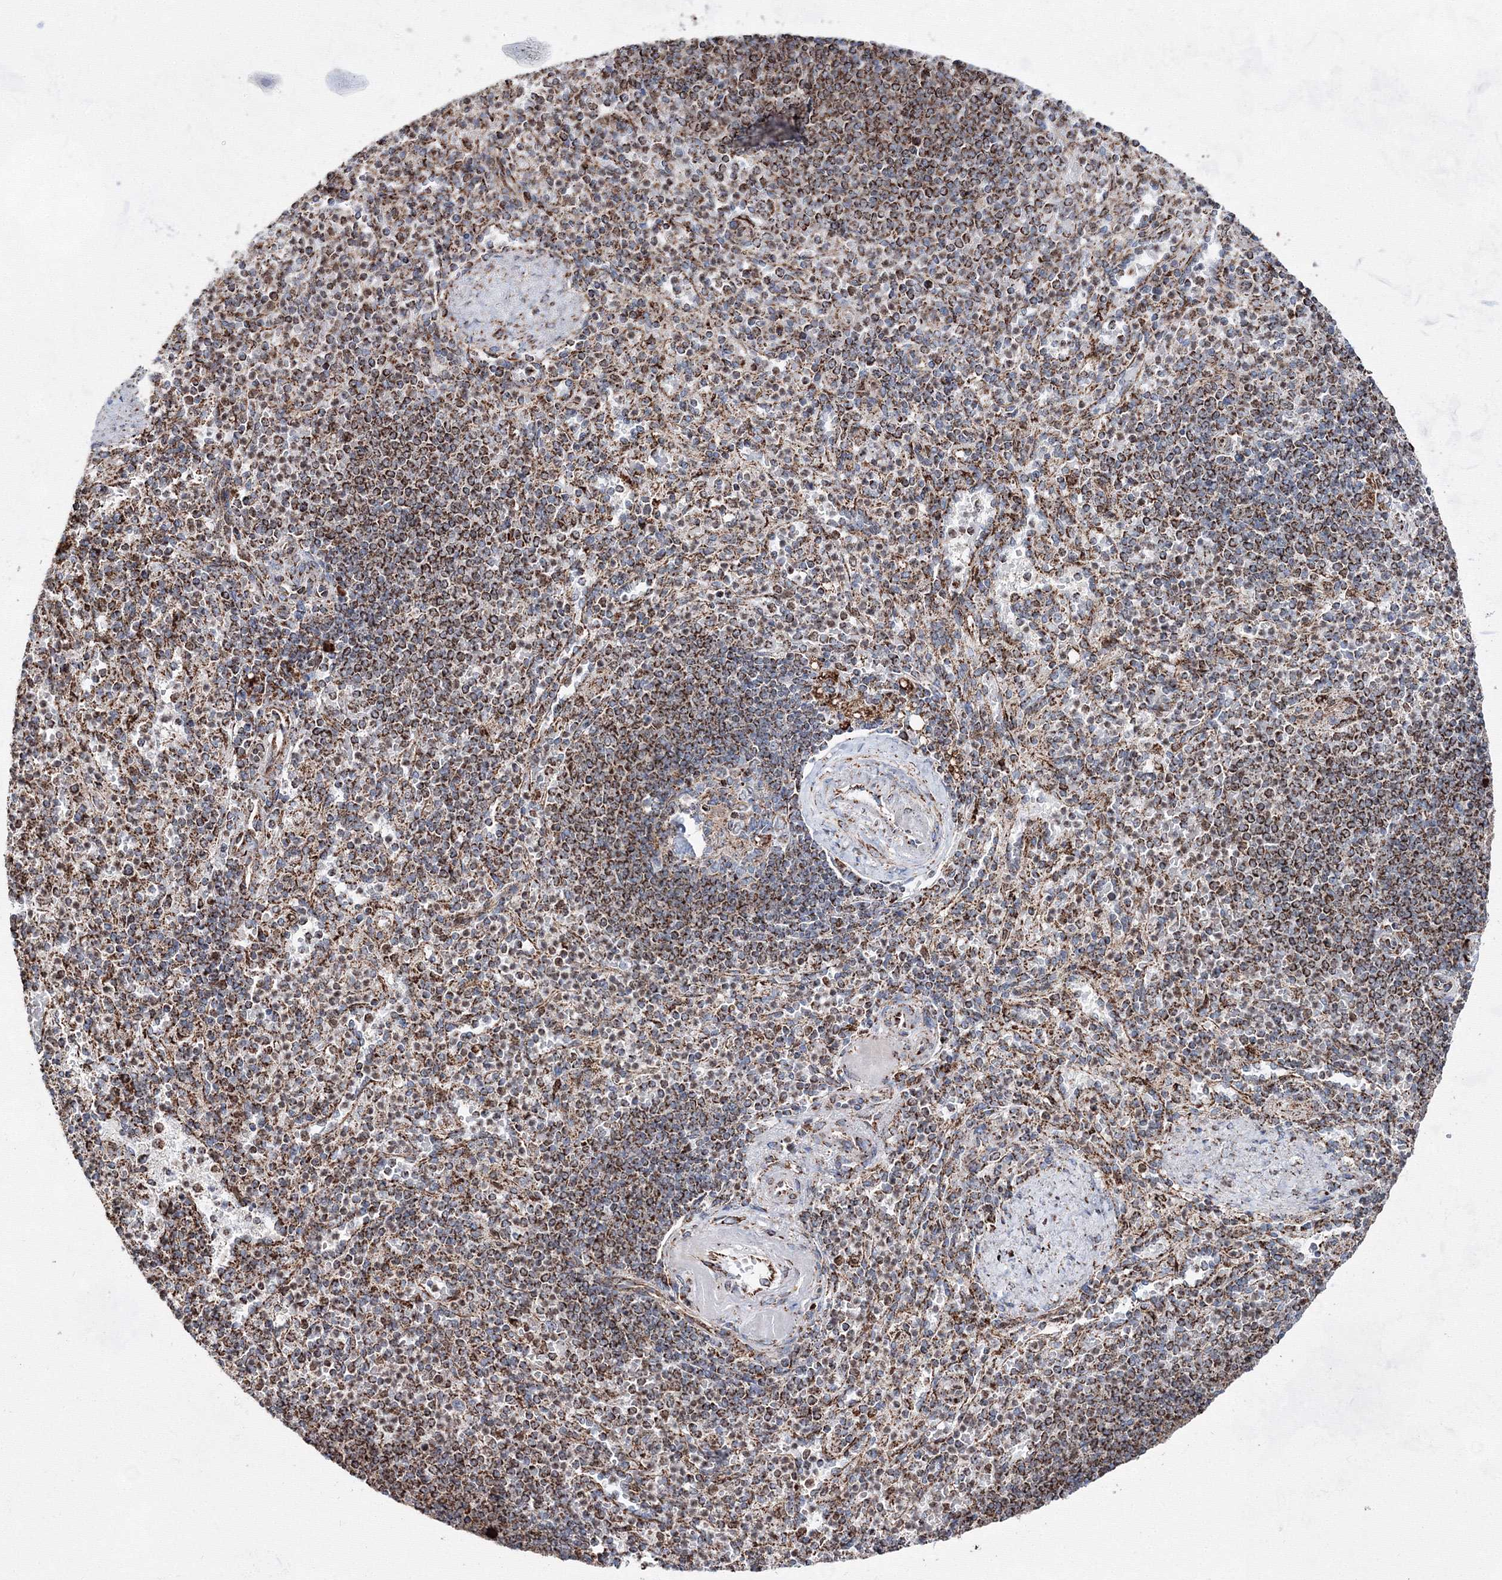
{"staining": {"intensity": "strong", "quantity": "25%-75%", "location": "cytoplasmic/membranous"}, "tissue": "spleen", "cell_type": "Cells in red pulp", "image_type": "normal", "snomed": [{"axis": "morphology", "description": "Normal tissue, NOS"}, {"axis": "topography", "description": "Spleen"}], "caption": "Immunohistochemistry (DAB (3,3'-diaminobenzidine)) staining of benign spleen reveals strong cytoplasmic/membranous protein staining in about 25%-75% of cells in red pulp. Immunohistochemistry (ihc) stains the protein in brown and the nuclei are stained blue.", "gene": "HADHB", "patient": {"sex": "female", "age": 74}}